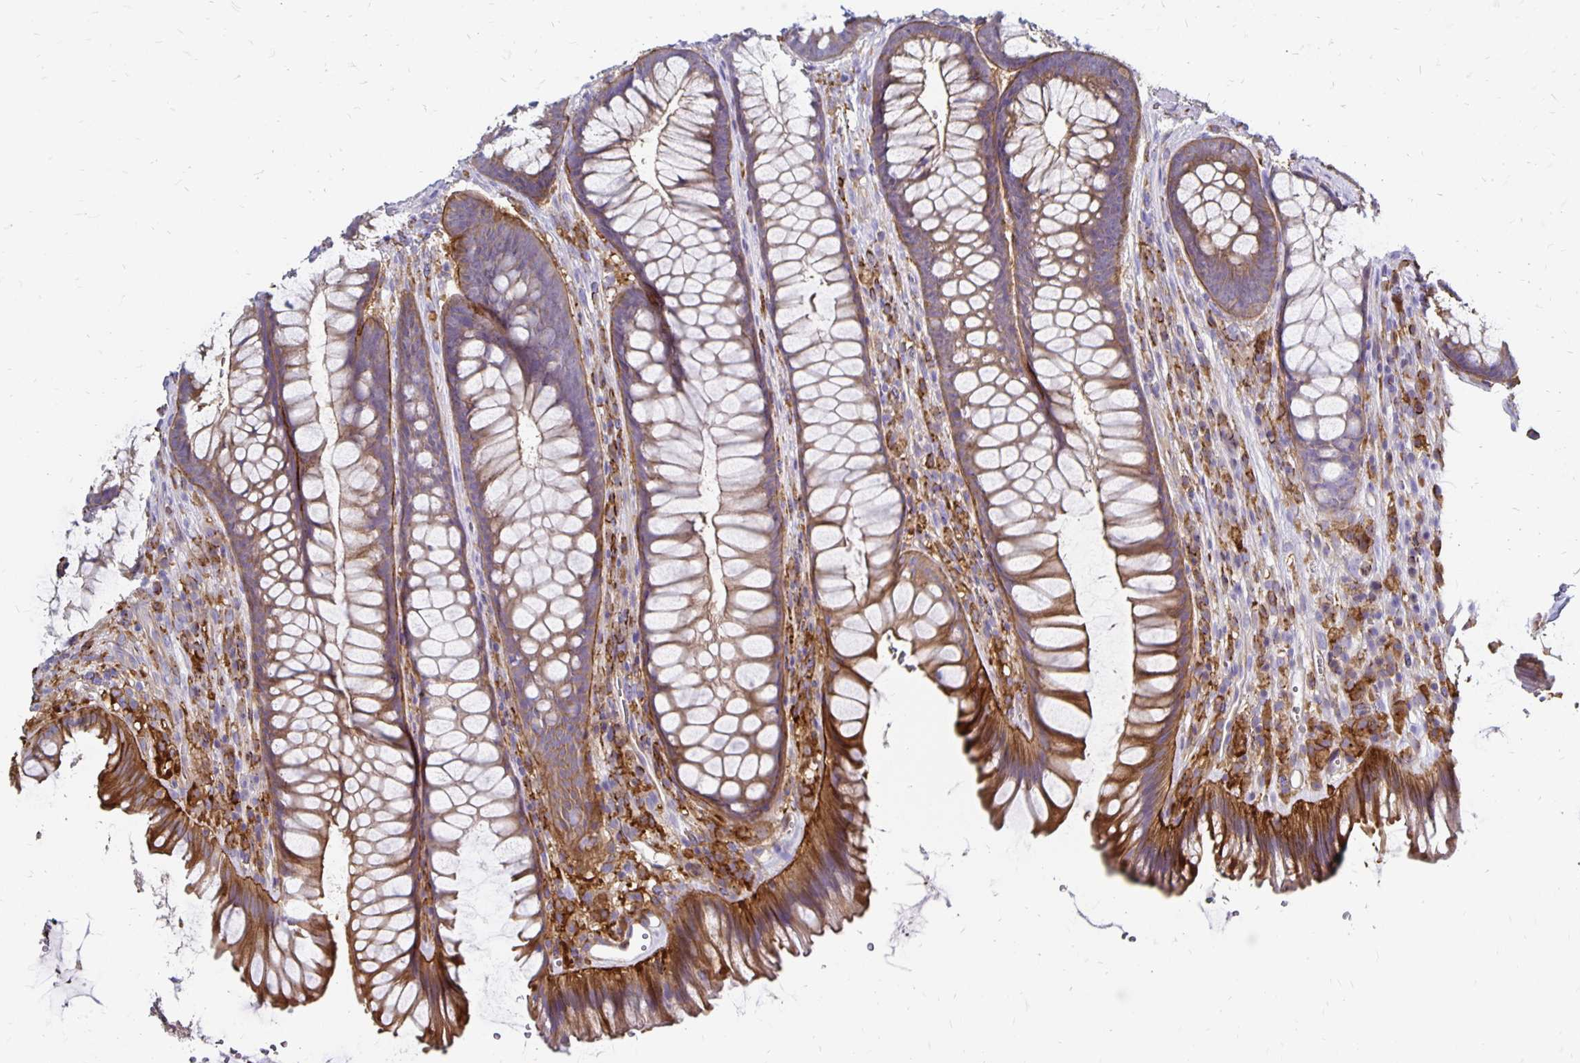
{"staining": {"intensity": "moderate", "quantity": "25%-75%", "location": "cytoplasmic/membranous"}, "tissue": "rectum", "cell_type": "Glandular cells", "image_type": "normal", "snomed": [{"axis": "morphology", "description": "Normal tissue, NOS"}, {"axis": "topography", "description": "Rectum"}], "caption": "A high-resolution histopathology image shows immunohistochemistry (IHC) staining of unremarkable rectum, which exhibits moderate cytoplasmic/membranous expression in about 25%-75% of glandular cells.", "gene": "TNS3", "patient": {"sex": "male", "age": 53}}